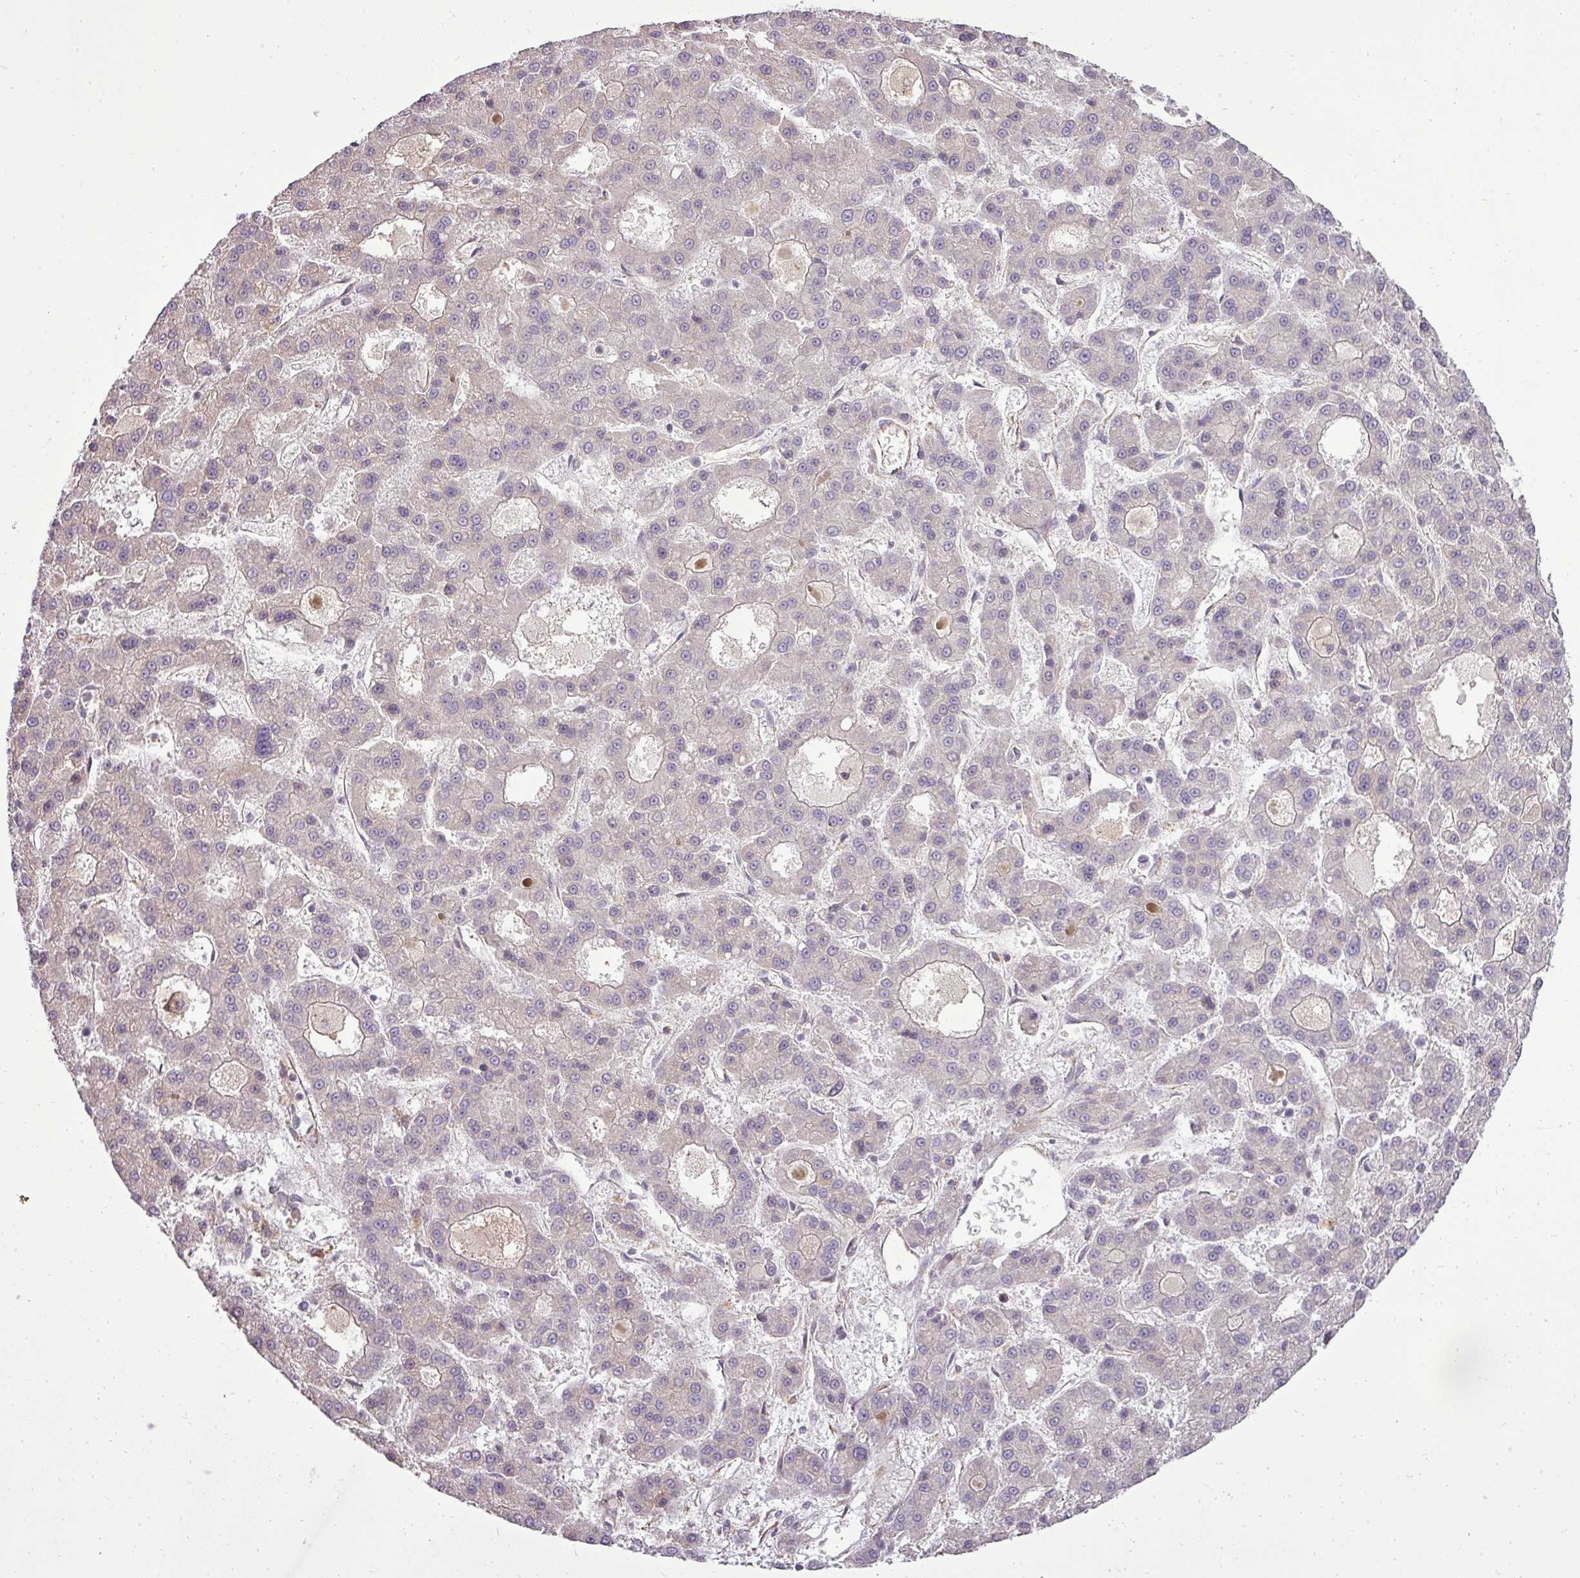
{"staining": {"intensity": "negative", "quantity": "none", "location": "none"}, "tissue": "liver cancer", "cell_type": "Tumor cells", "image_type": "cancer", "snomed": [{"axis": "morphology", "description": "Carcinoma, Hepatocellular, NOS"}, {"axis": "topography", "description": "Liver"}], "caption": "Hepatocellular carcinoma (liver) was stained to show a protein in brown. There is no significant positivity in tumor cells.", "gene": "PDRG1", "patient": {"sex": "male", "age": 70}}